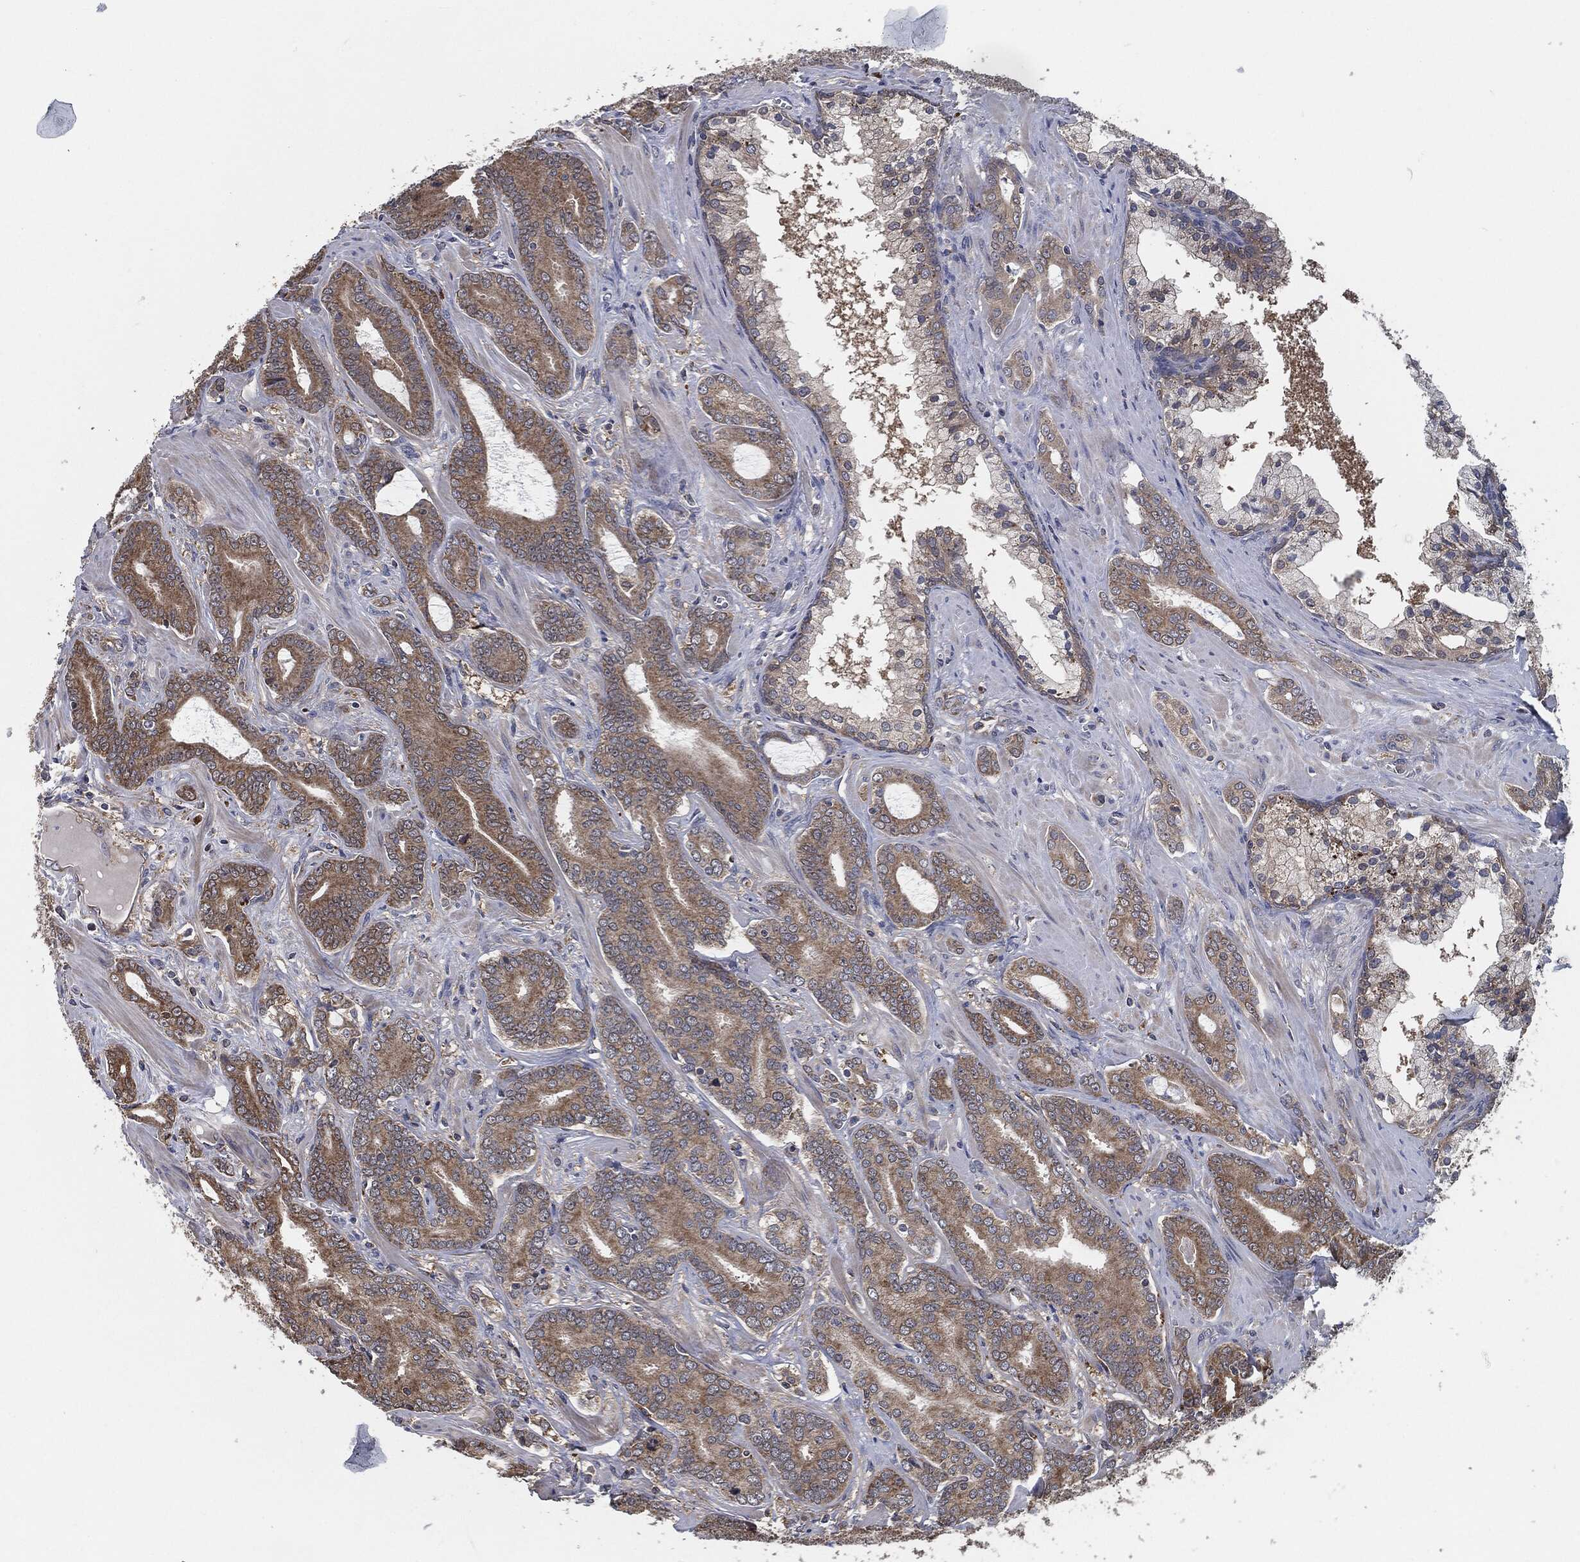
{"staining": {"intensity": "moderate", "quantity": ">75%", "location": "cytoplasmic/membranous"}, "tissue": "prostate cancer", "cell_type": "Tumor cells", "image_type": "cancer", "snomed": [{"axis": "morphology", "description": "Adenocarcinoma, NOS"}, {"axis": "topography", "description": "Prostate"}], "caption": "Immunohistochemistry (DAB) staining of human adenocarcinoma (prostate) displays moderate cytoplasmic/membranous protein staining in about >75% of tumor cells.", "gene": "PRDX4", "patient": {"sex": "male", "age": 55}}